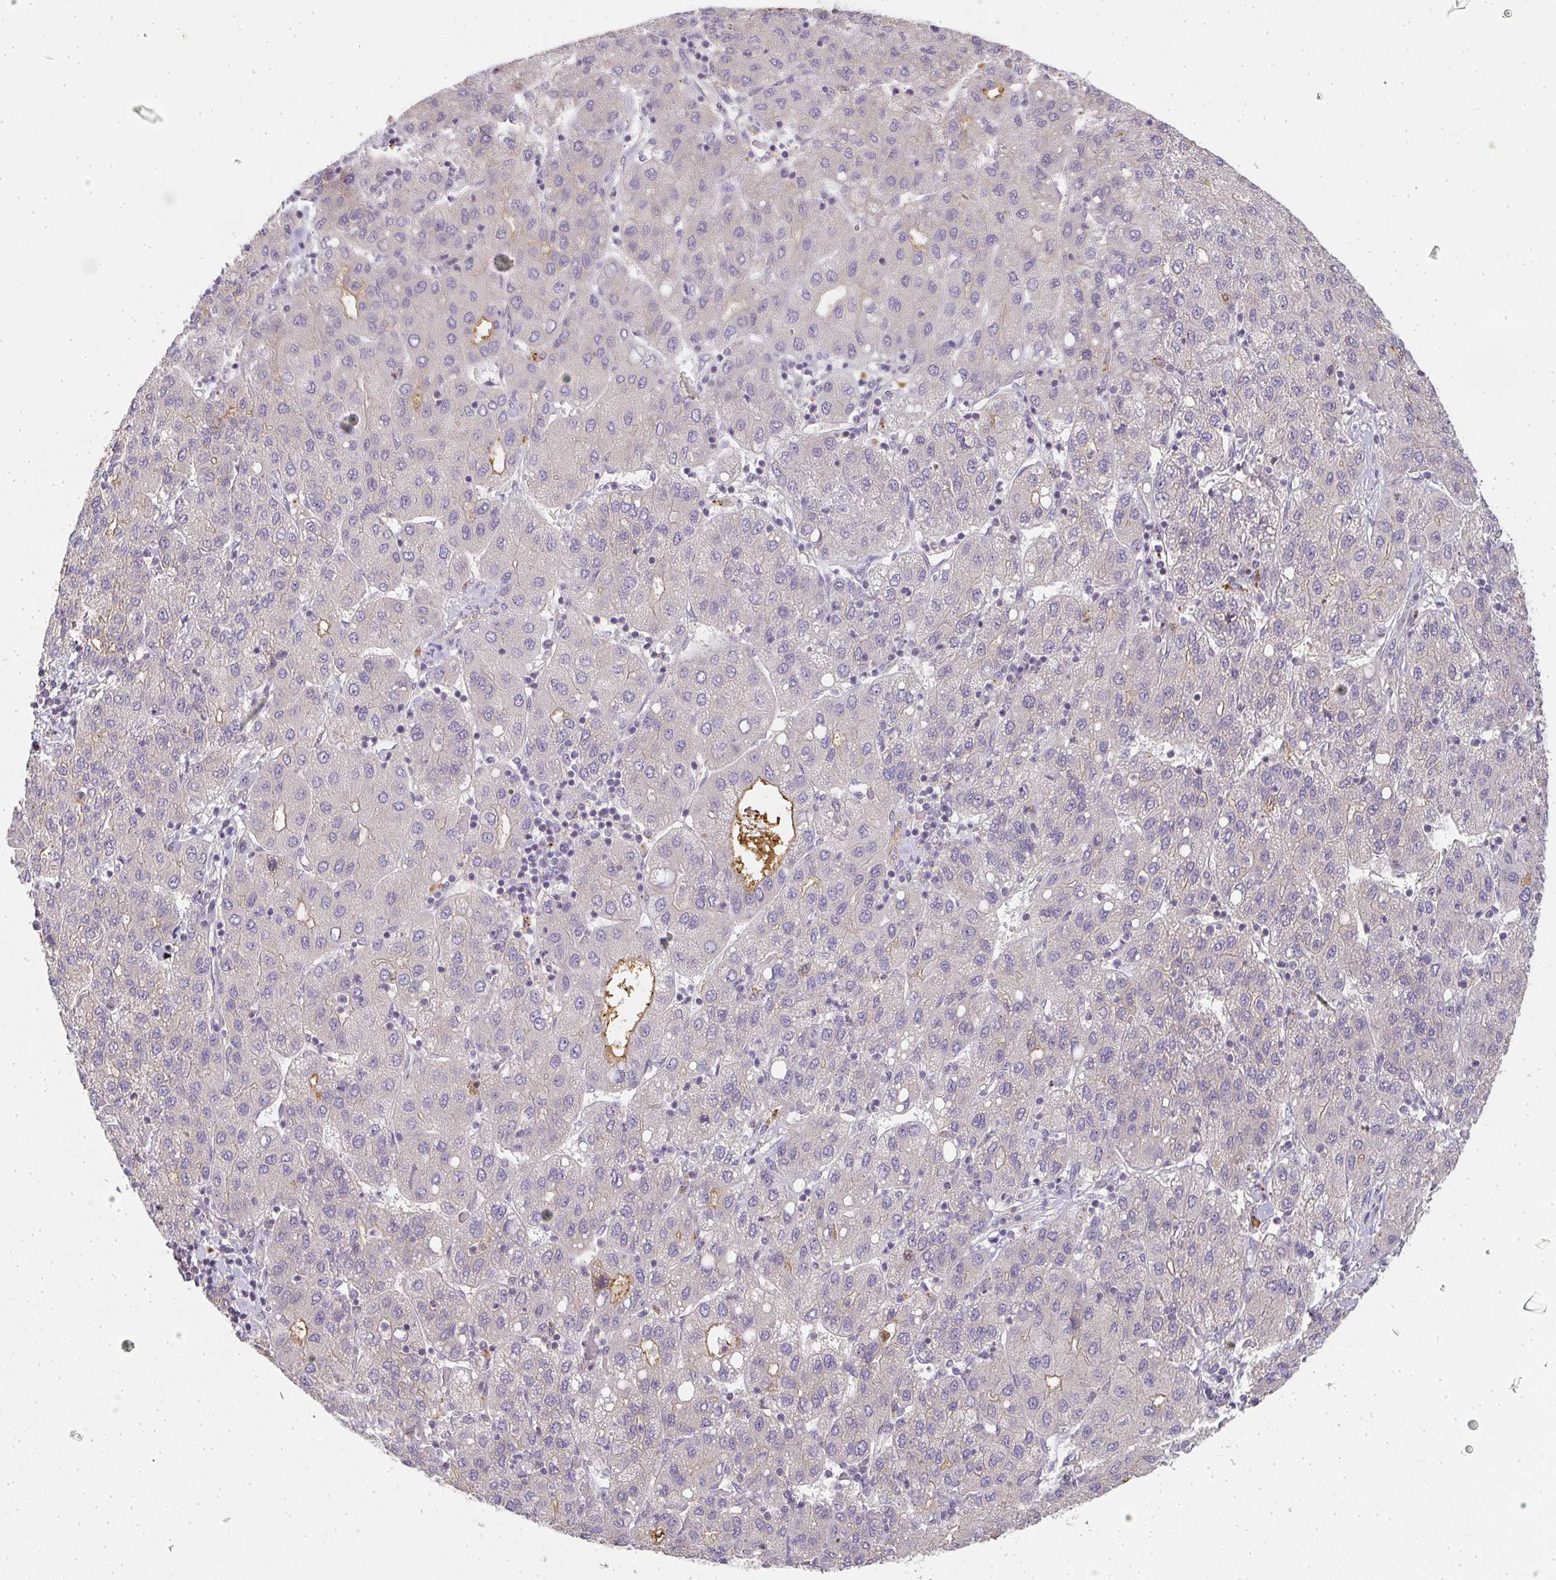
{"staining": {"intensity": "negative", "quantity": "none", "location": "none"}, "tissue": "liver cancer", "cell_type": "Tumor cells", "image_type": "cancer", "snomed": [{"axis": "morphology", "description": "Carcinoma, Hepatocellular, NOS"}, {"axis": "topography", "description": "Liver"}], "caption": "Tumor cells are negative for brown protein staining in hepatocellular carcinoma (liver). Brightfield microscopy of immunohistochemistry stained with DAB (3,3'-diaminobenzidine) (brown) and hematoxylin (blue), captured at high magnification.", "gene": "SLC35B3", "patient": {"sex": "male", "age": 65}}